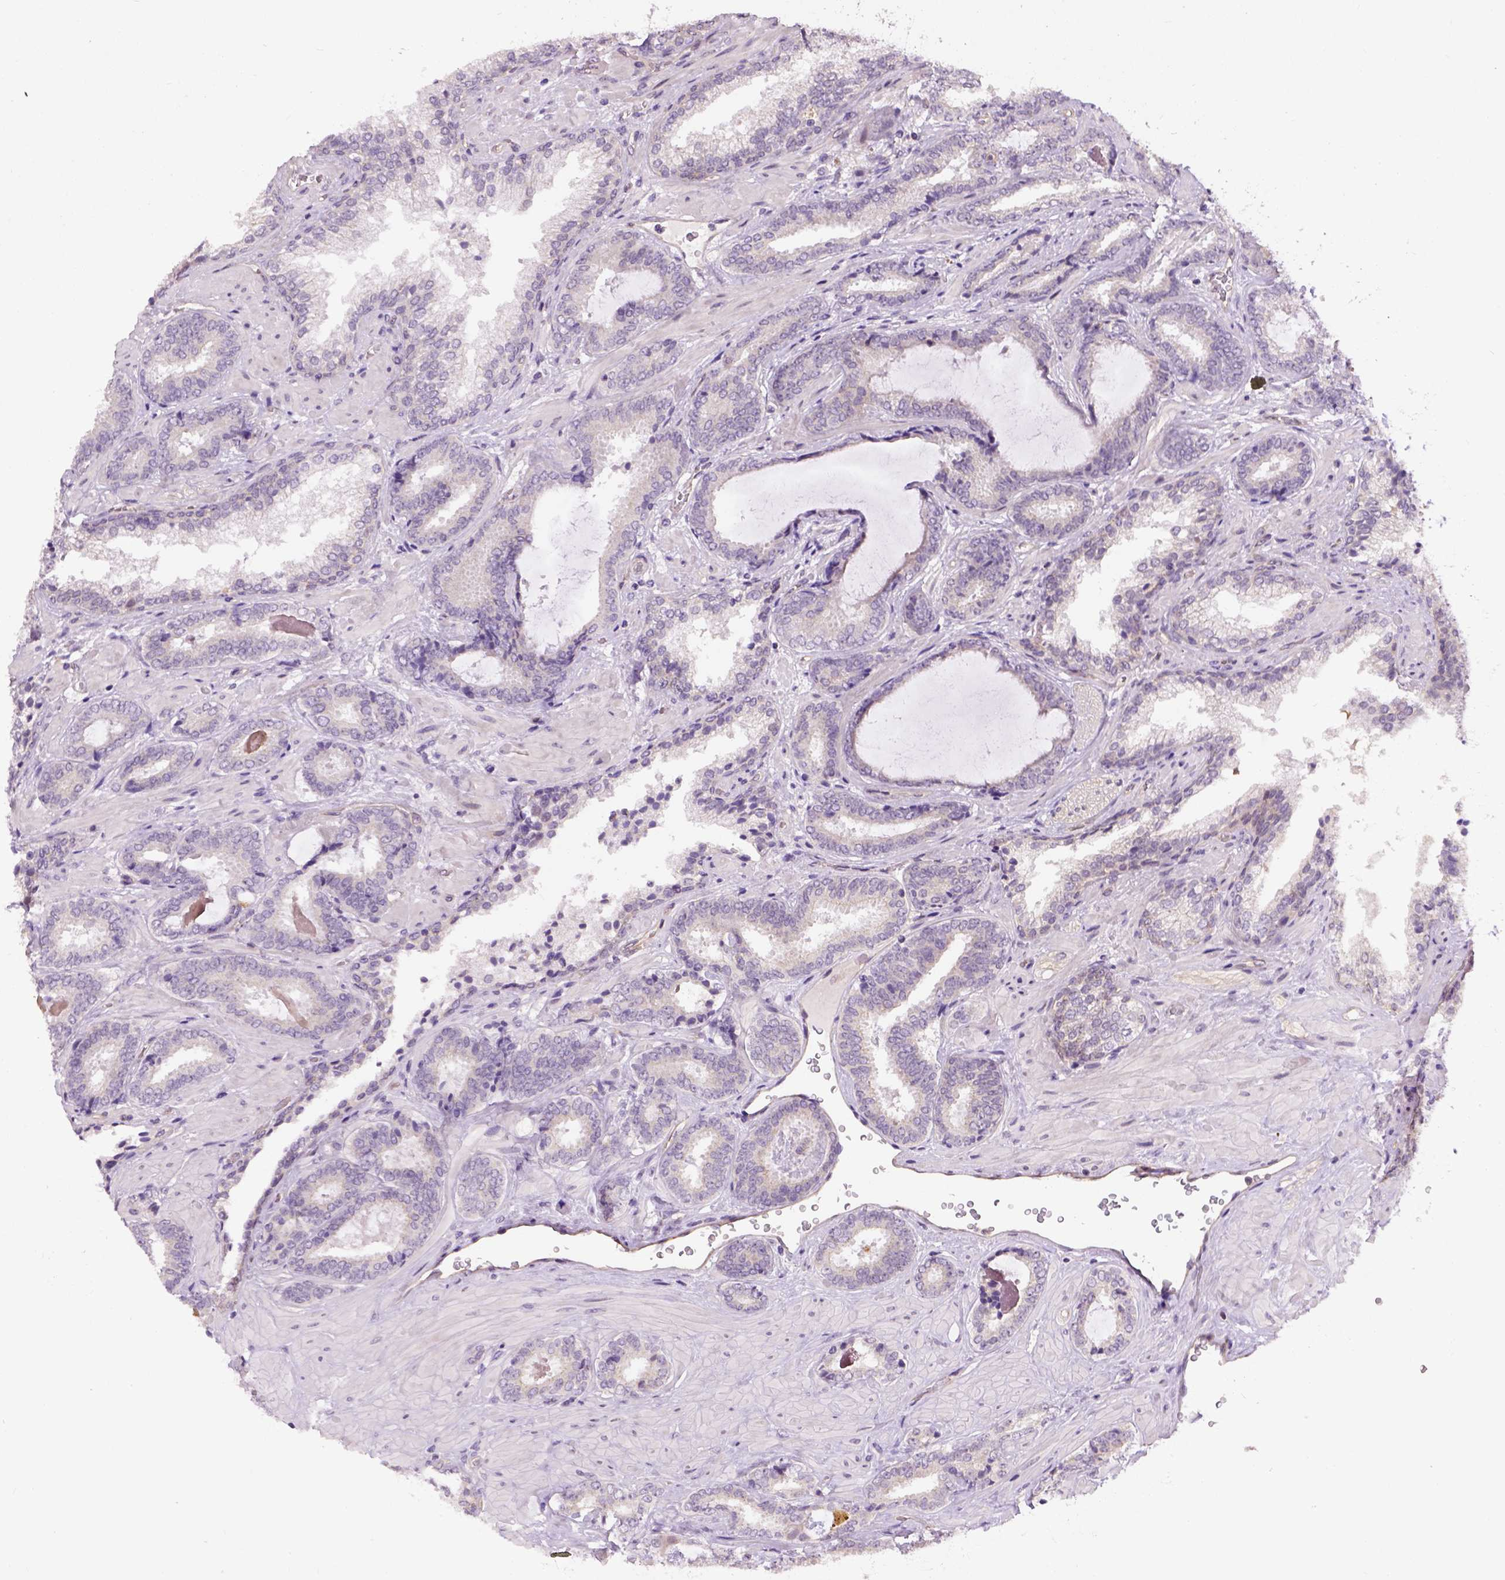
{"staining": {"intensity": "negative", "quantity": "none", "location": "none"}, "tissue": "prostate cancer", "cell_type": "Tumor cells", "image_type": "cancer", "snomed": [{"axis": "morphology", "description": "Adenocarcinoma, Low grade"}, {"axis": "topography", "description": "Prostate"}], "caption": "This is an IHC photomicrograph of prostate low-grade adenocarcinoma. There is no expression in tumor cells.", "gene": "KAZN", "patient": {"sex": "male", "age": 61}}